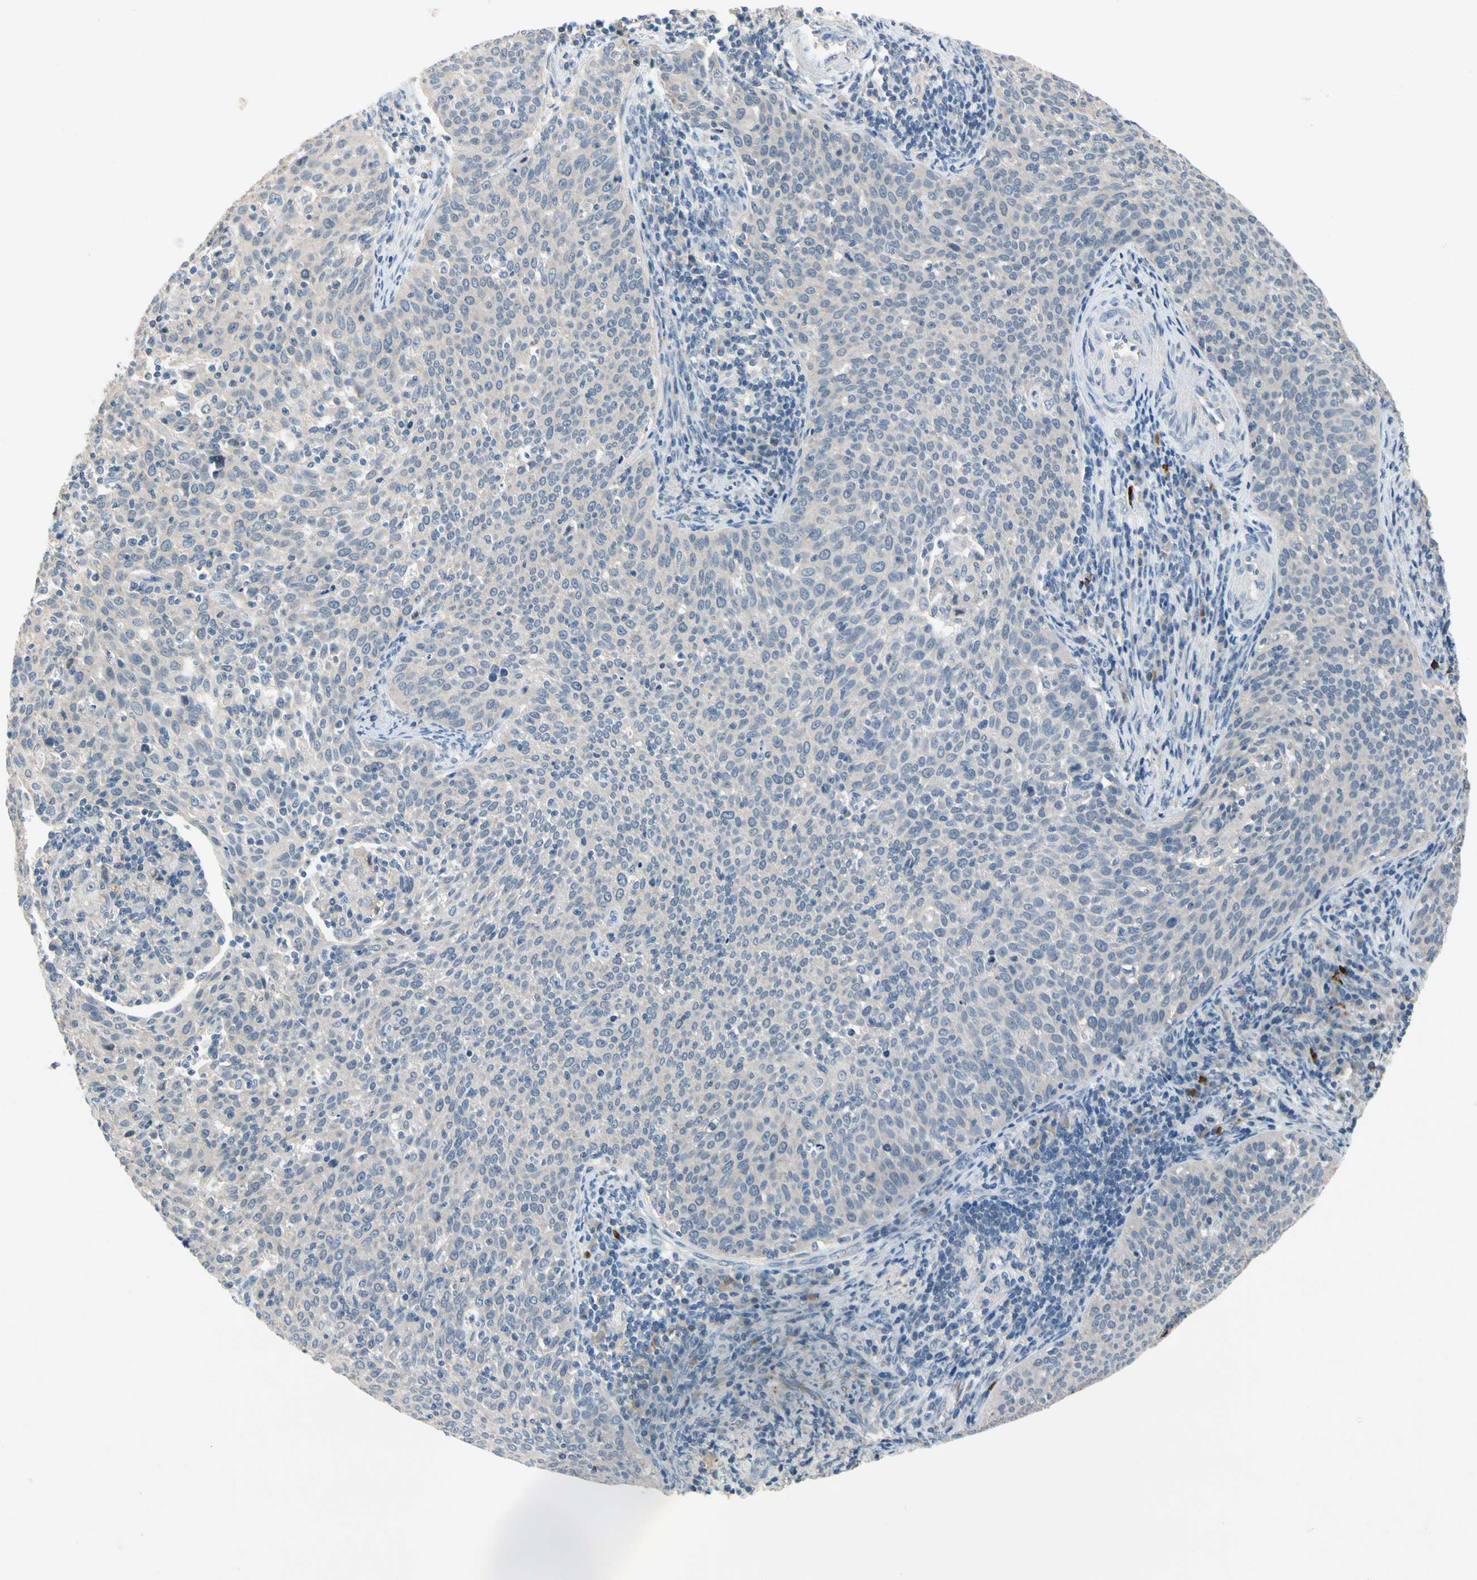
{"staining": {"intensity": "weak", "quantity": ">75%", "location": "cytoplasmic/membranous"}, "tissue": "cervical cancer", "cell_type": "Tumor cells", "image_type": "cancer", "snomed": [{"axis": "morphology", "description": "Squamous cell carcinoma, NOS"}, {"axis": "topography", "description": "Cervix"}], "caption": "High-magnification brightfield microscopy of cervical cancer (squamous cell carcinoma) stained with DAB (3,3'-diaminobenzidine) (brown) and counterstained with hematoxylin (blue). tumor cells exhibit weak cytoplasmic/membranous staining is identified in about>75% of cells.", "gene": "SLC27A6", "patient": {"sex": "female", "age": 38}}